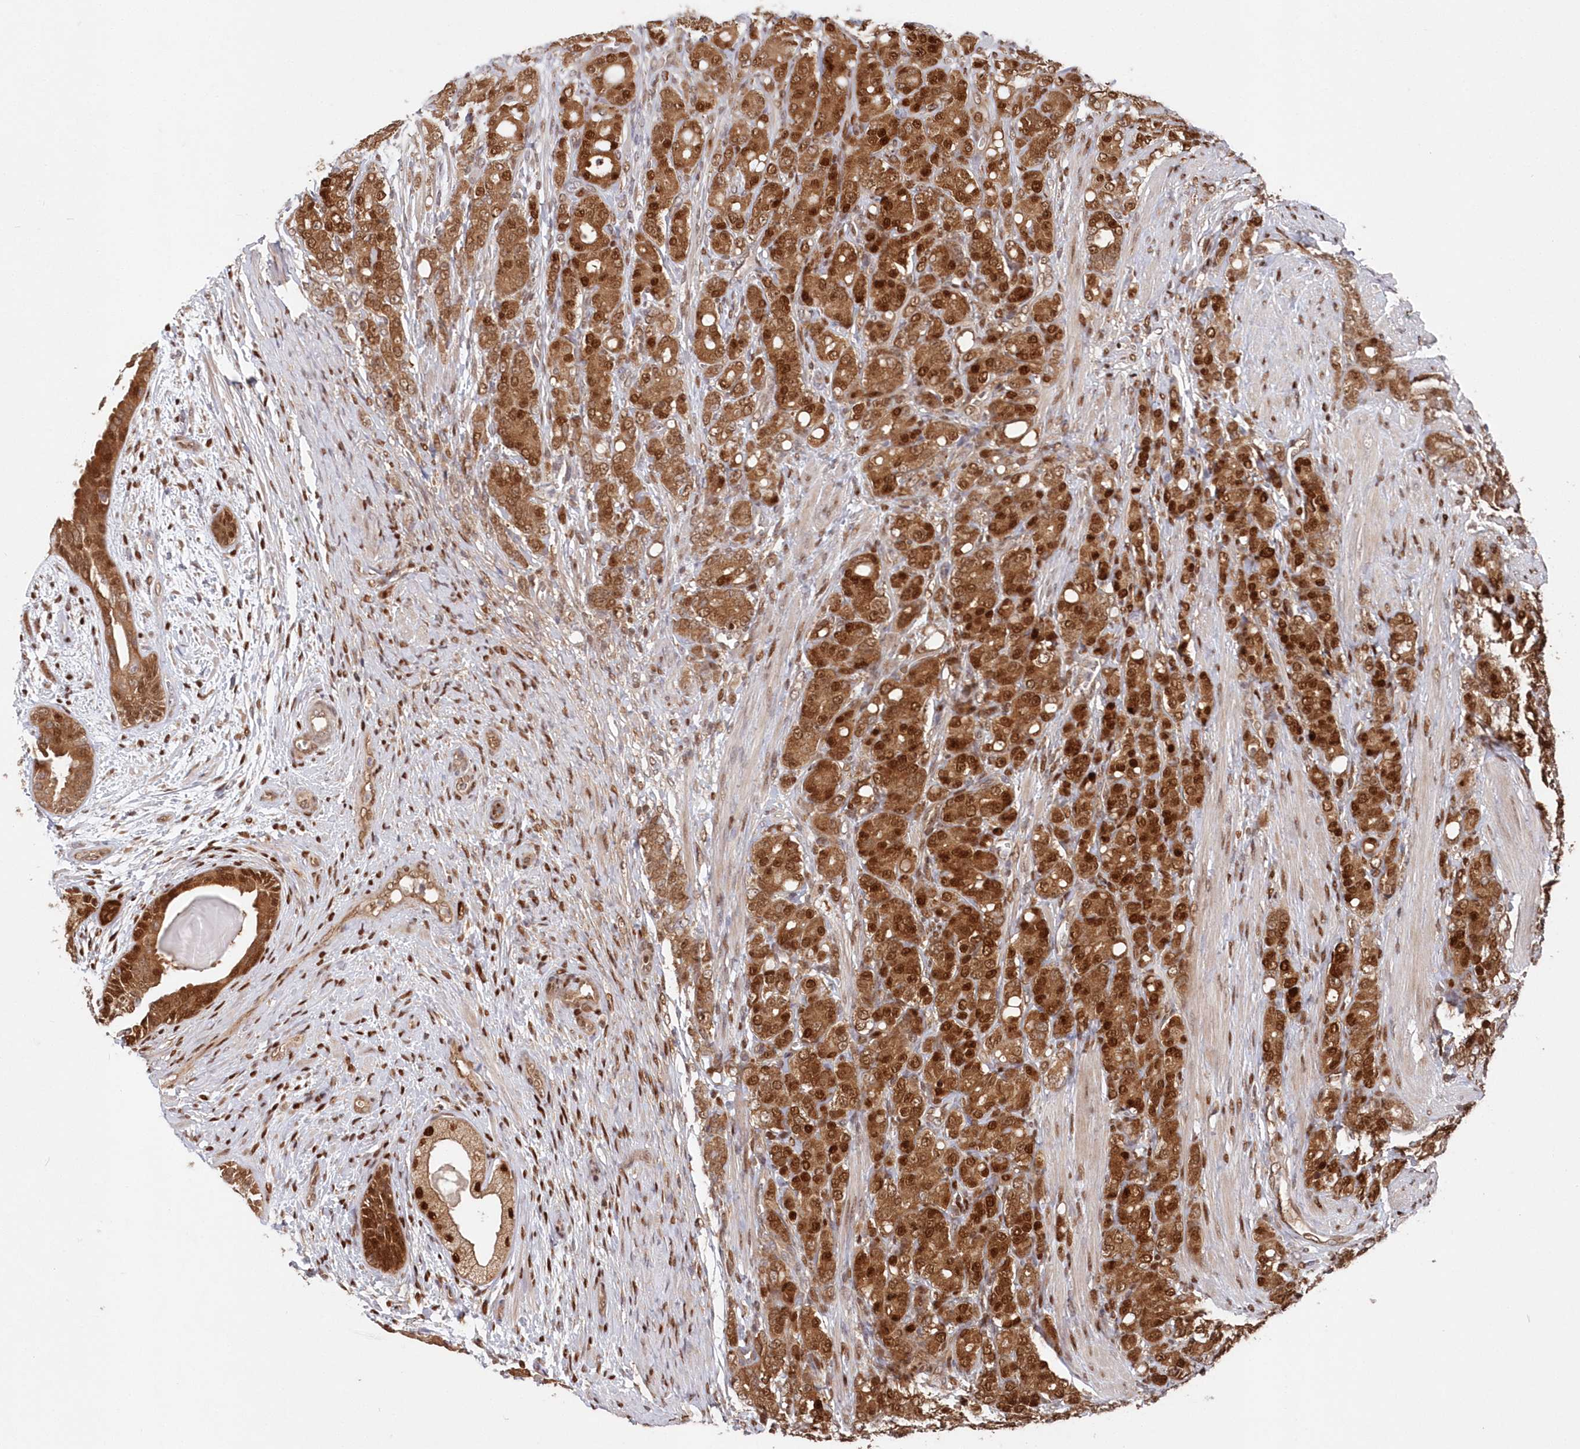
{"staining": {"intensity": "strong", "quantity": ">75%", "location": "cytoplasmic/membranous,nuclear"}, "tissue": "prostate cancer", "cell_type": "Tumor cells", "image_type": "cancer", "snomed": [{"axis": "morphology", "description": "Adenocarcinoma, High grade"}, {"axis": "topography", "description": "Prostate"}], "caption": "A photomicrograph of prostate adenocarcinoma (high-grade) stained for a protein displays strong cytoplasmic/membranous and nuclear brown staining in tumor cells.", "gene": "ABHD14B", "patient": {"sex": "male", "age": 62}}